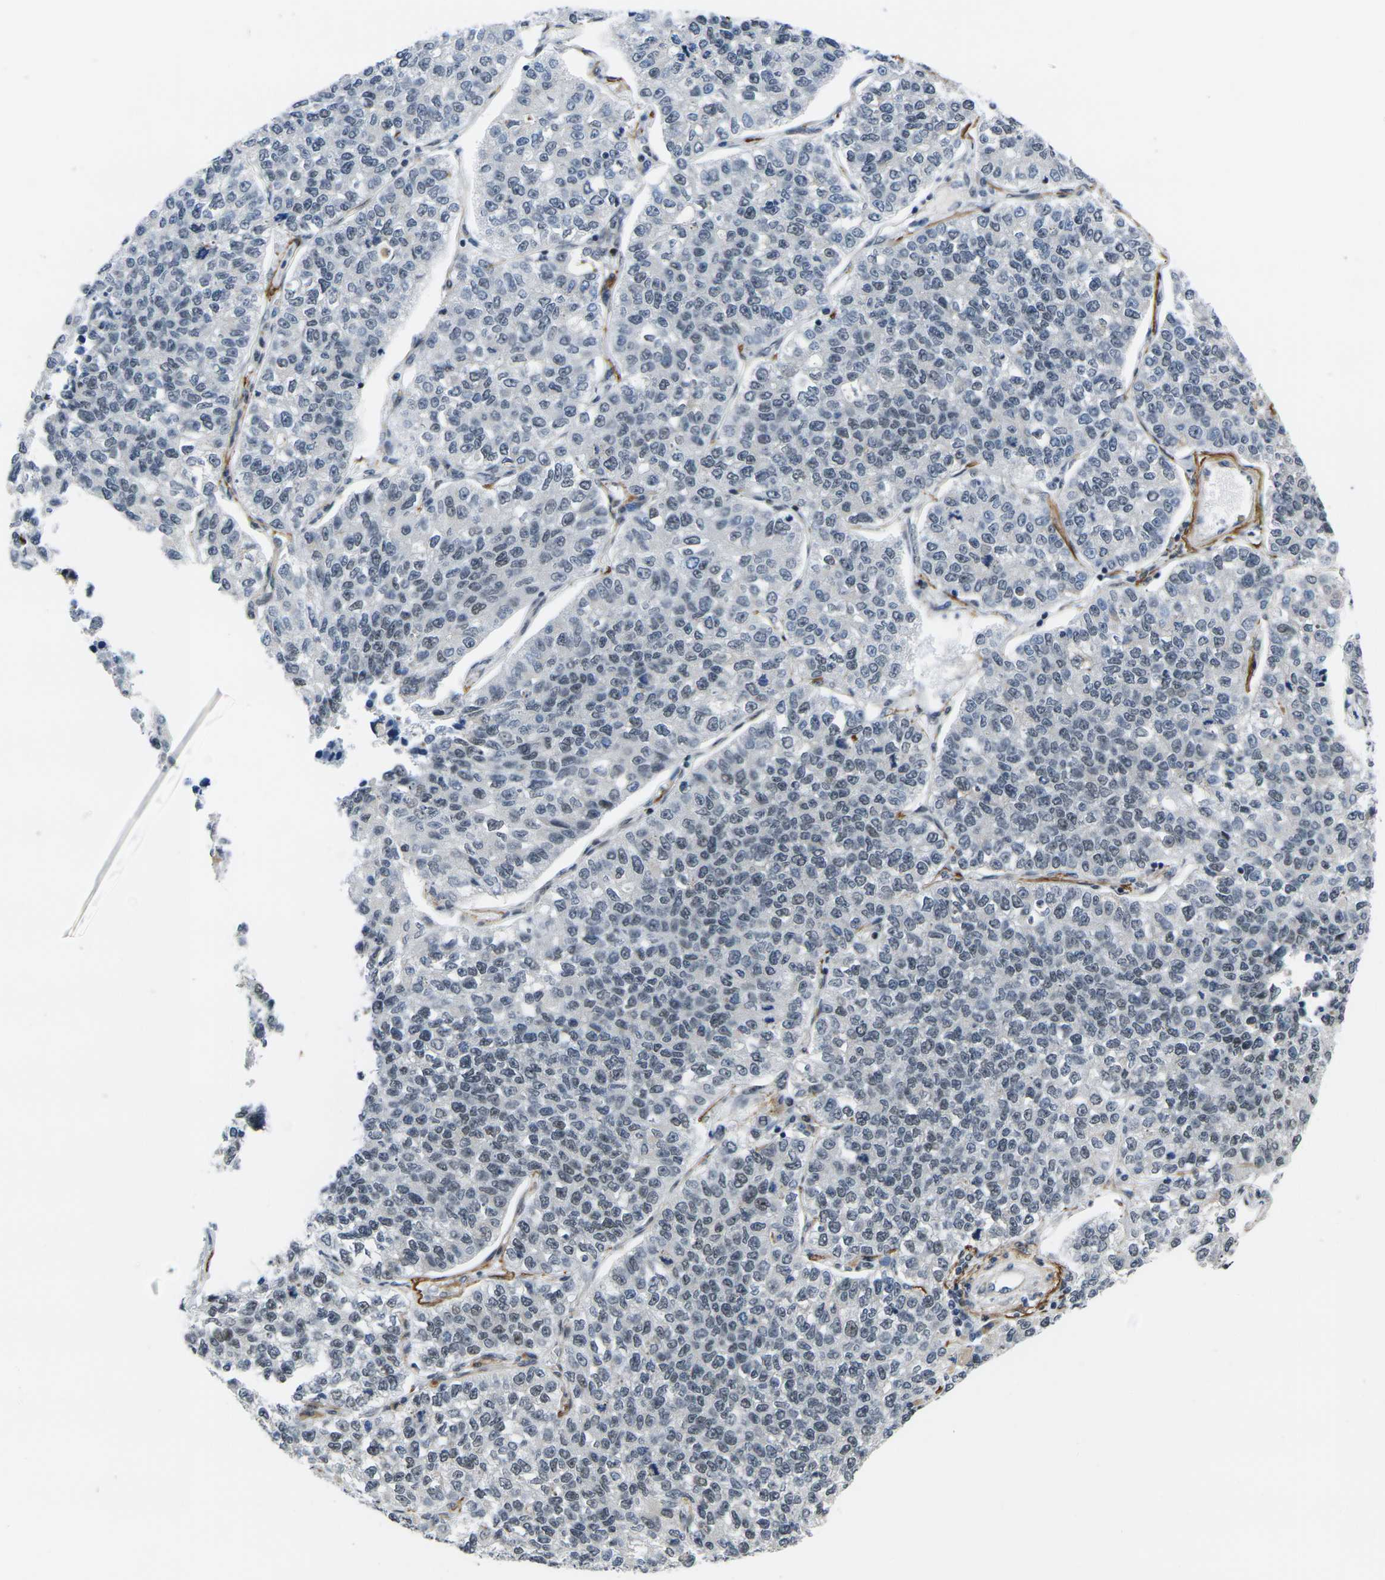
{"staining": {"intensity": "weak", "quantity": "<25%", "location": "nuclear"}, "tissue": "lung cancer", "cell_type": "Tumor cells", "image_type": "cancer", "snomed": [{"axis": "morphology", "description": "Adenocarcinoma, NOS"}, {"axis": "topography", "description": "Lung"}], "caption": "Immunohistochemistry photomicrograph of neoplastic tissue: lung adenocarcinoma stained with DAB (3,3'-diaminobenzidine) exhibits no significant protein positivity in tumor cells.", "gene": "RBM7", "patient": {"sex": "male", "age": 49}}